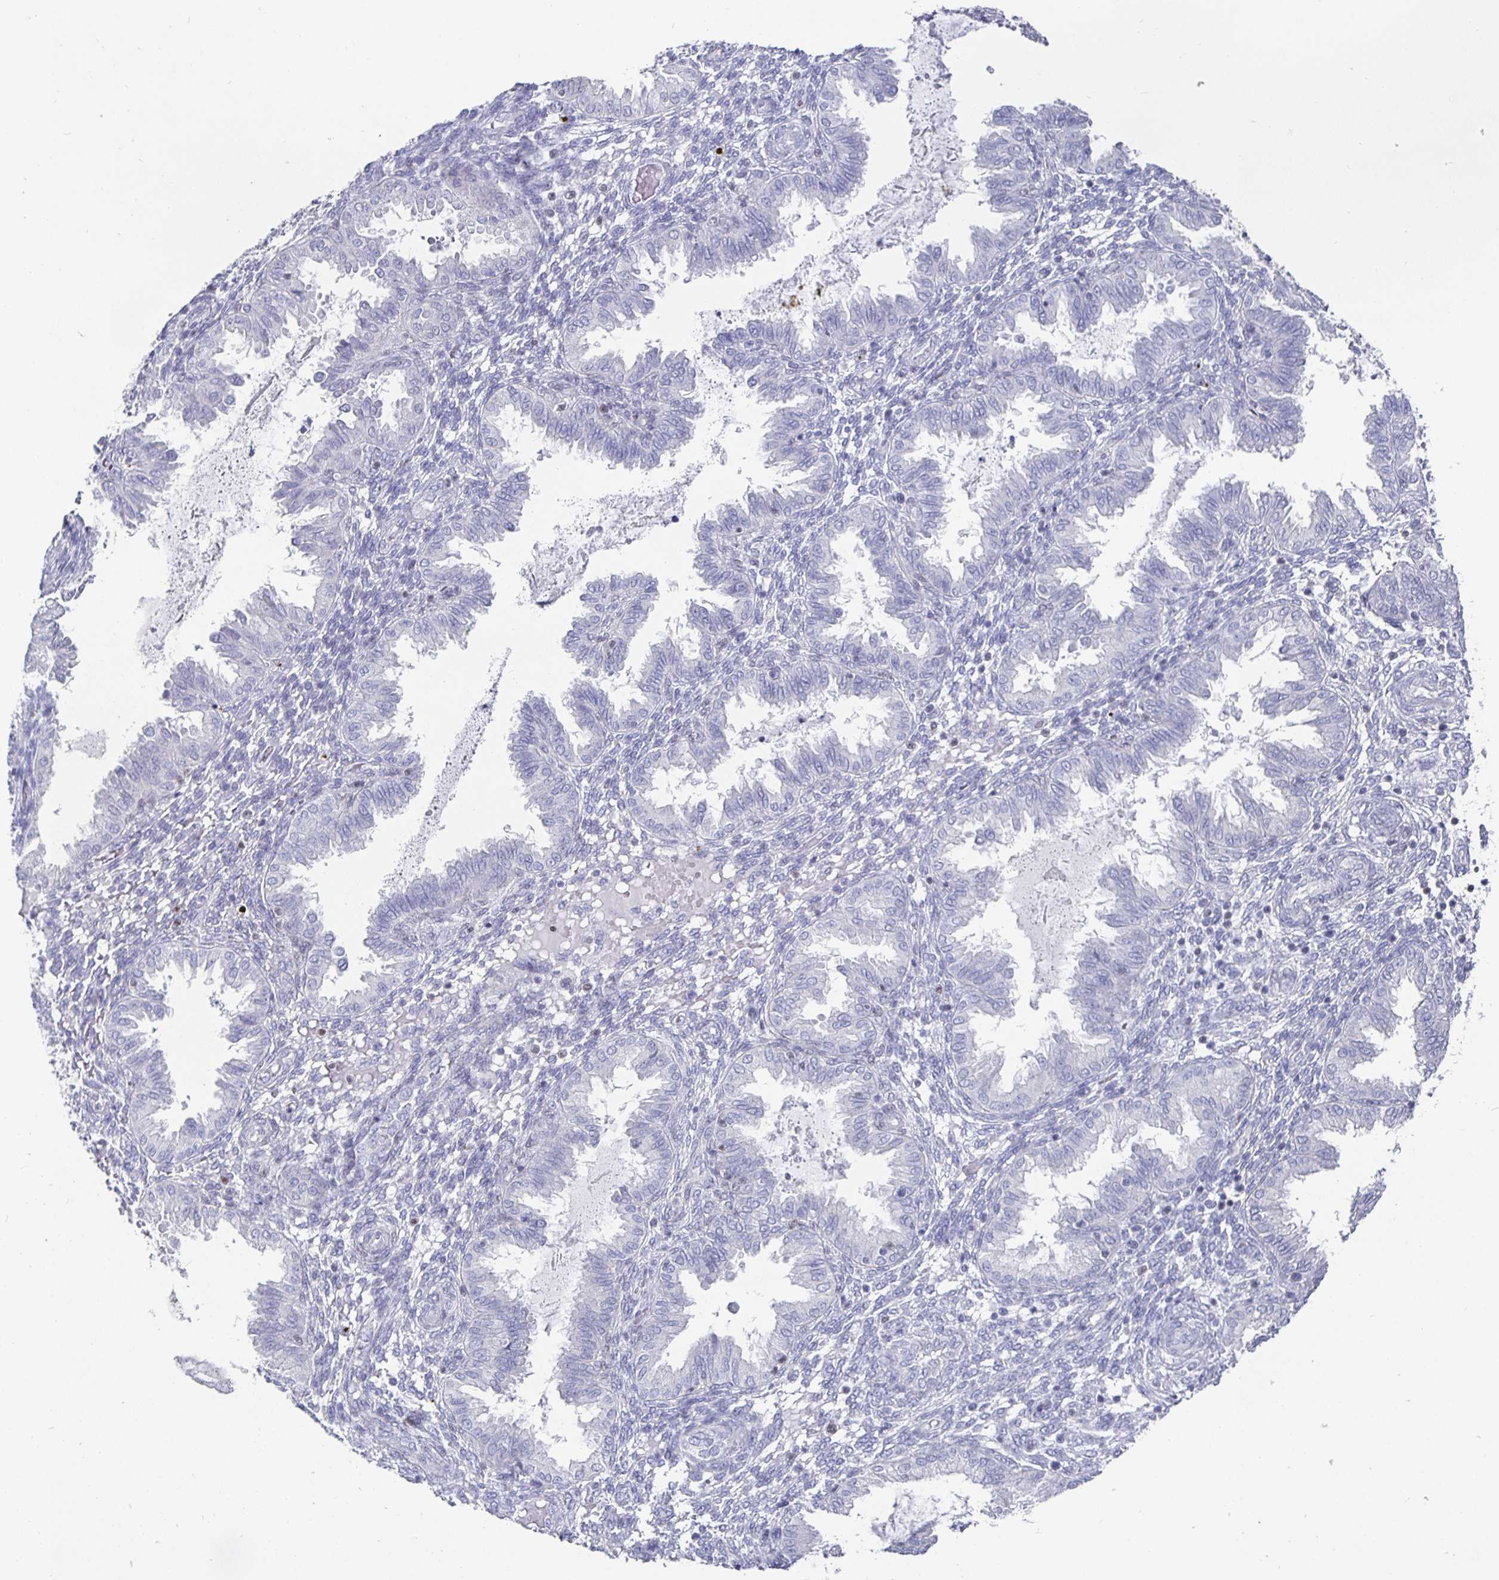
{"staining": {"intensity": "negative", "quantity": "none", "location": "none"}, "tissue": "endometrium", "cell_type": "Cells in endometrial stroma", "image_type": "normal", "snomed": [{"axis": "morphology", "description": "Normal tissue, NOS"}, {"axis": "topography", "description": "Endometrium"}], "caption": "IHC histopathology image of benign human endometrium stained for a protein (brown), which demonstrates no positivity in cells in endometrial stroma.", "gene": "RUNX2", "patient": {"sex": "female", "age": 33}}